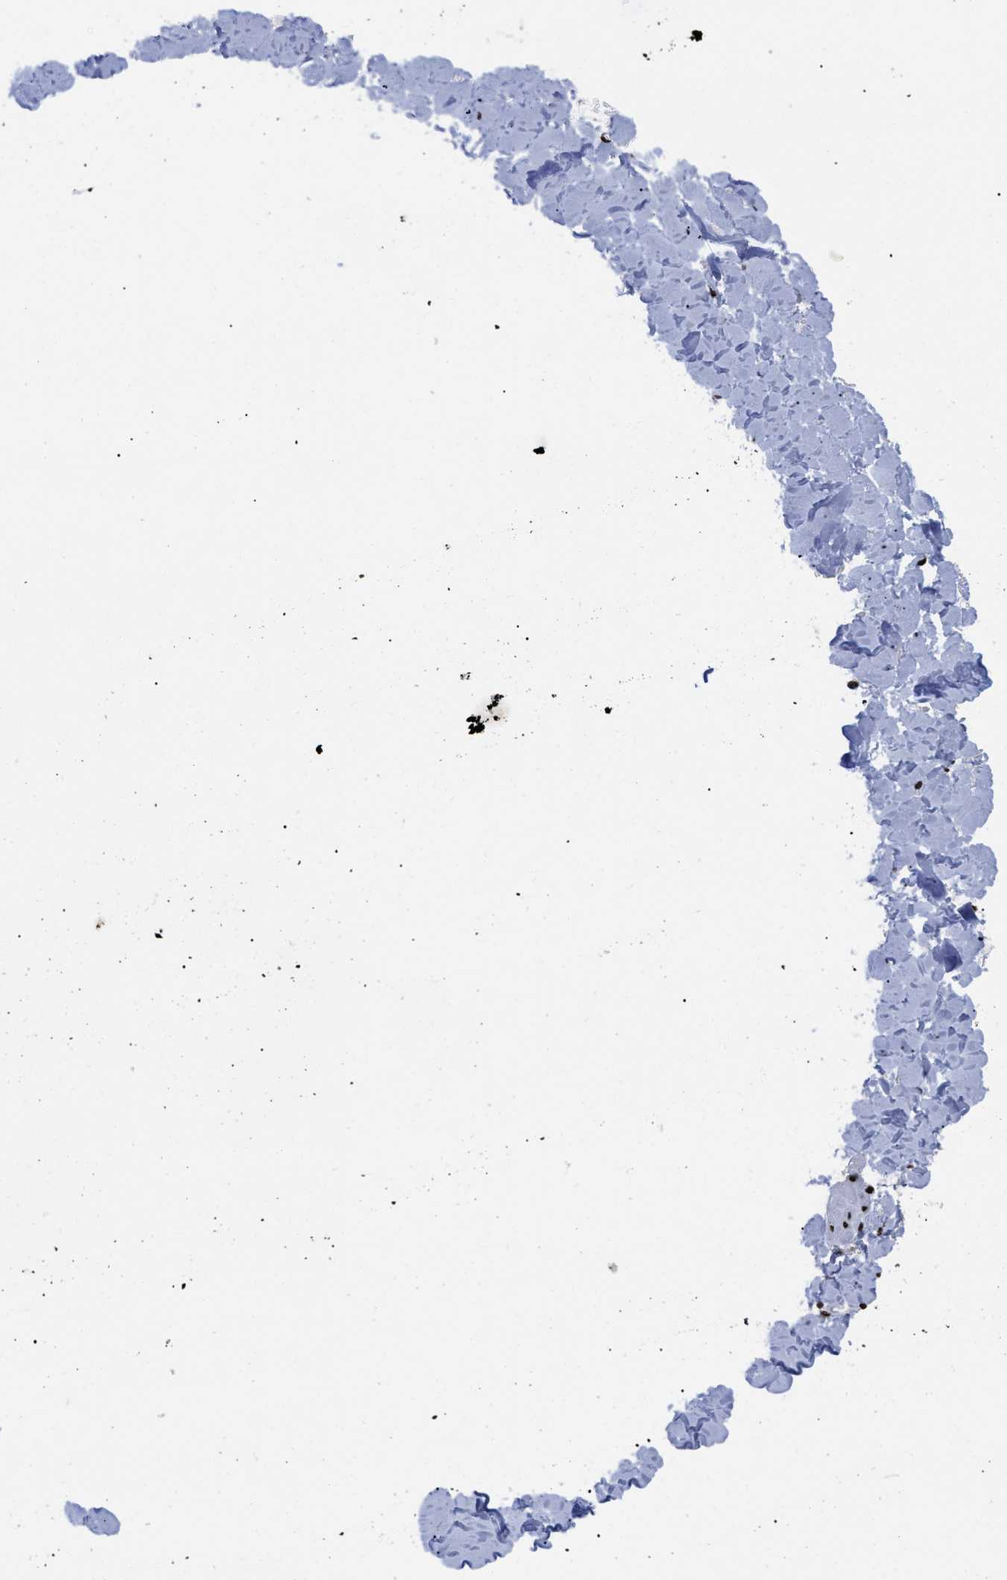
{"staining": {"intensity": "strong", "quantity": ">75%", "location": "nuclear"}, "tissue": "skin cancer", "cell_type": "Tumor cells", "image_type": "cancer", "snomed": [{"axis": "morphology", "description": "Basal cell carcinoma"}, {"axis": "topography", "description": "Skin"}], "caption": "Immunohistochemistry (DAB (3,3'-diaminobenzidine)) staining of basal cell carcinoma (skin) shows strong nuclear protein staining in about >75% of tumor cells.", "gene": "CALHM3", "patient": {"sex": "male", "age": 60}}